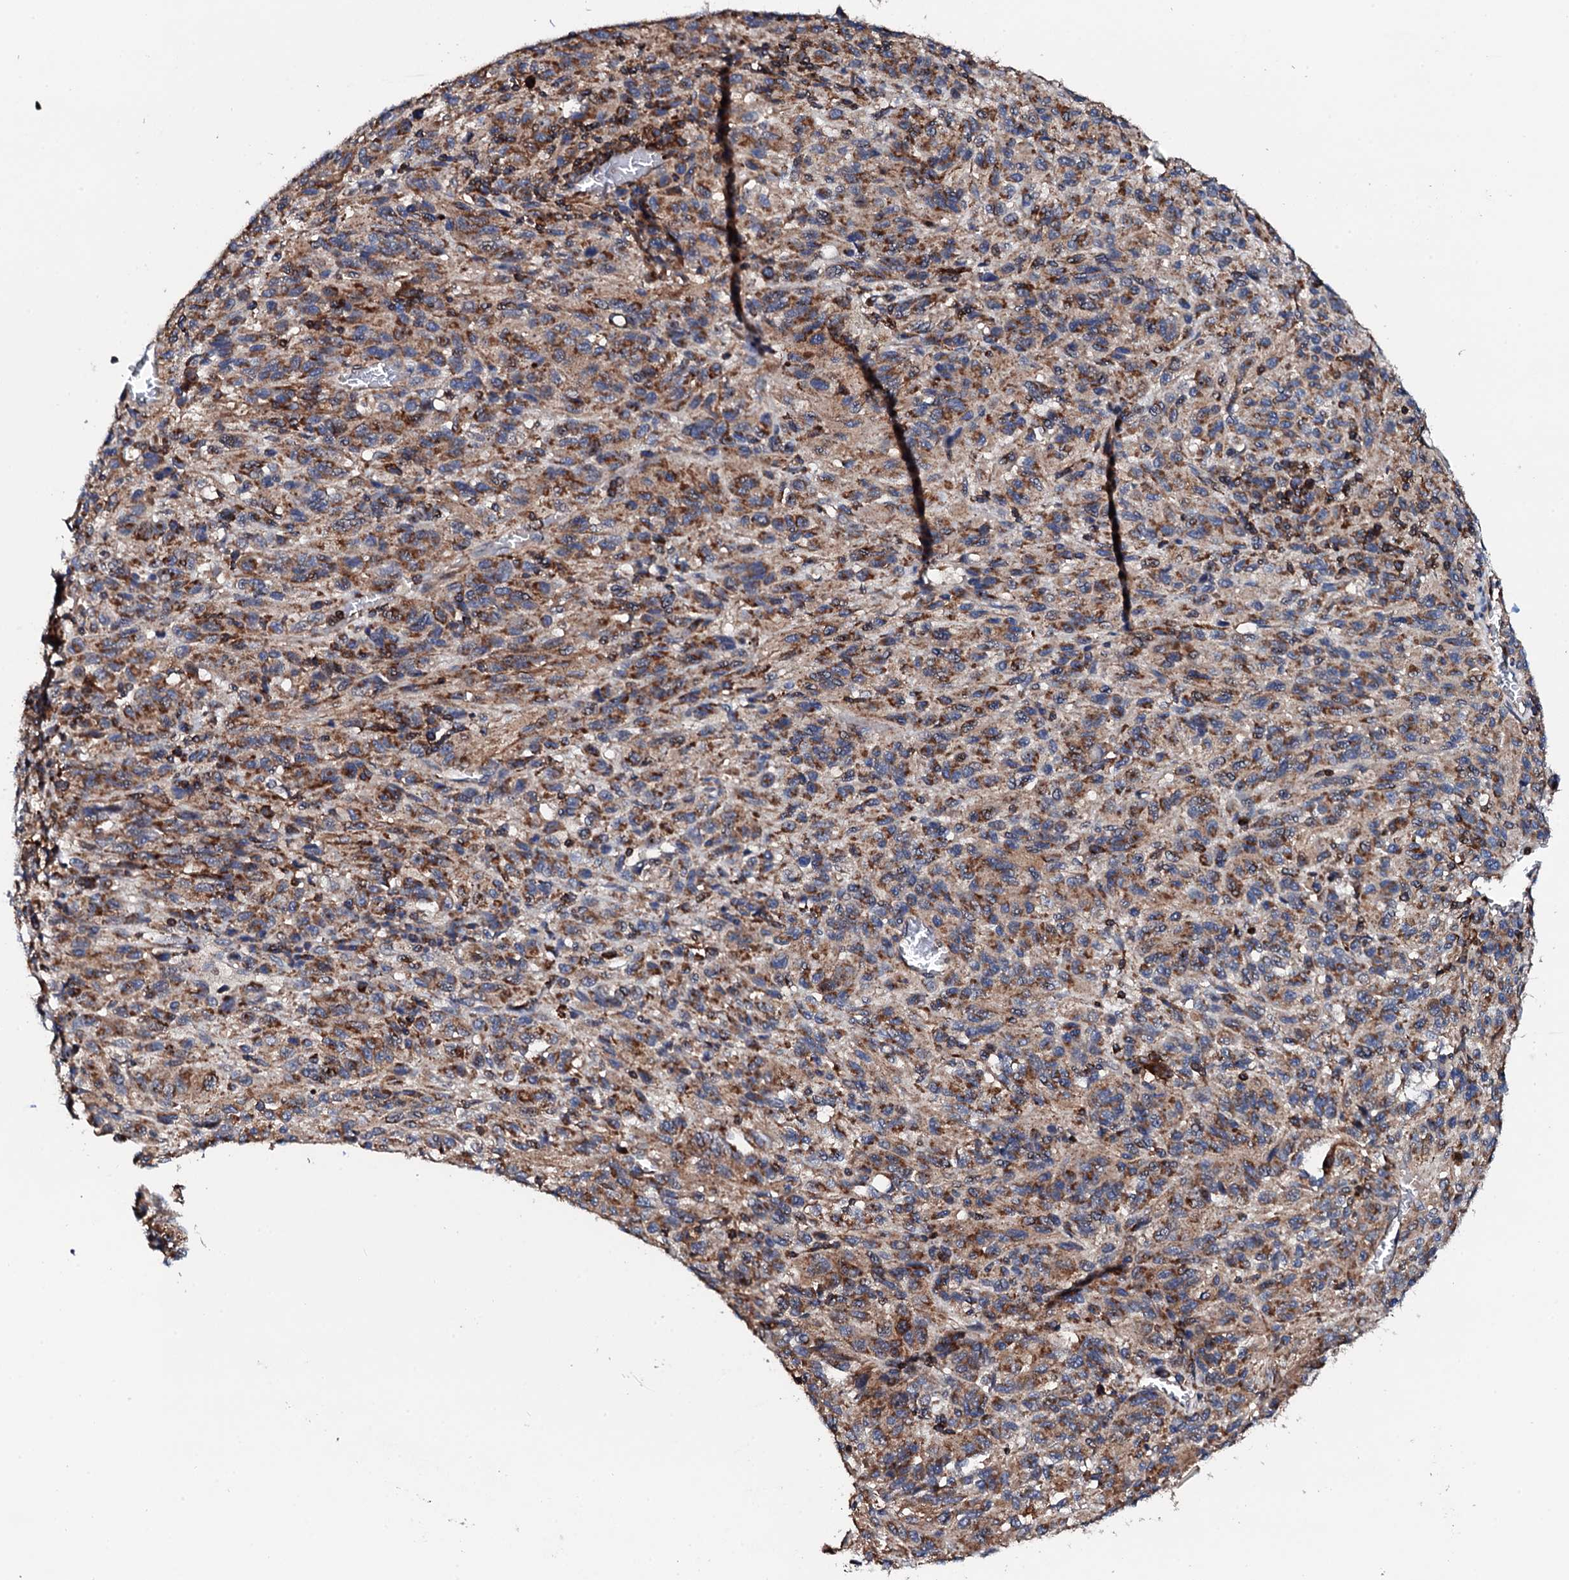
{"staining": {"intensity": "moderate", "quantity": ">75%", "location": "cytoplasmic/membranous"}, "tissue": "melanoma", "cell_type": "Tumor cells", "image_type": "cancer", "snomed": [{"axis": "morphology", "description": "Malignant melanoma, Metastatic site"}, {"axis": "topography", "description": "Lung"}], "caption": "Human malignant melanoma (metastatic site) stained for a protein (brown) exhibits moderate cytoplasmic/membranous positive positivity in about >75% of tumor cells.", "gene": "COG4", "patient": {"sex": "male", "age": 64}}